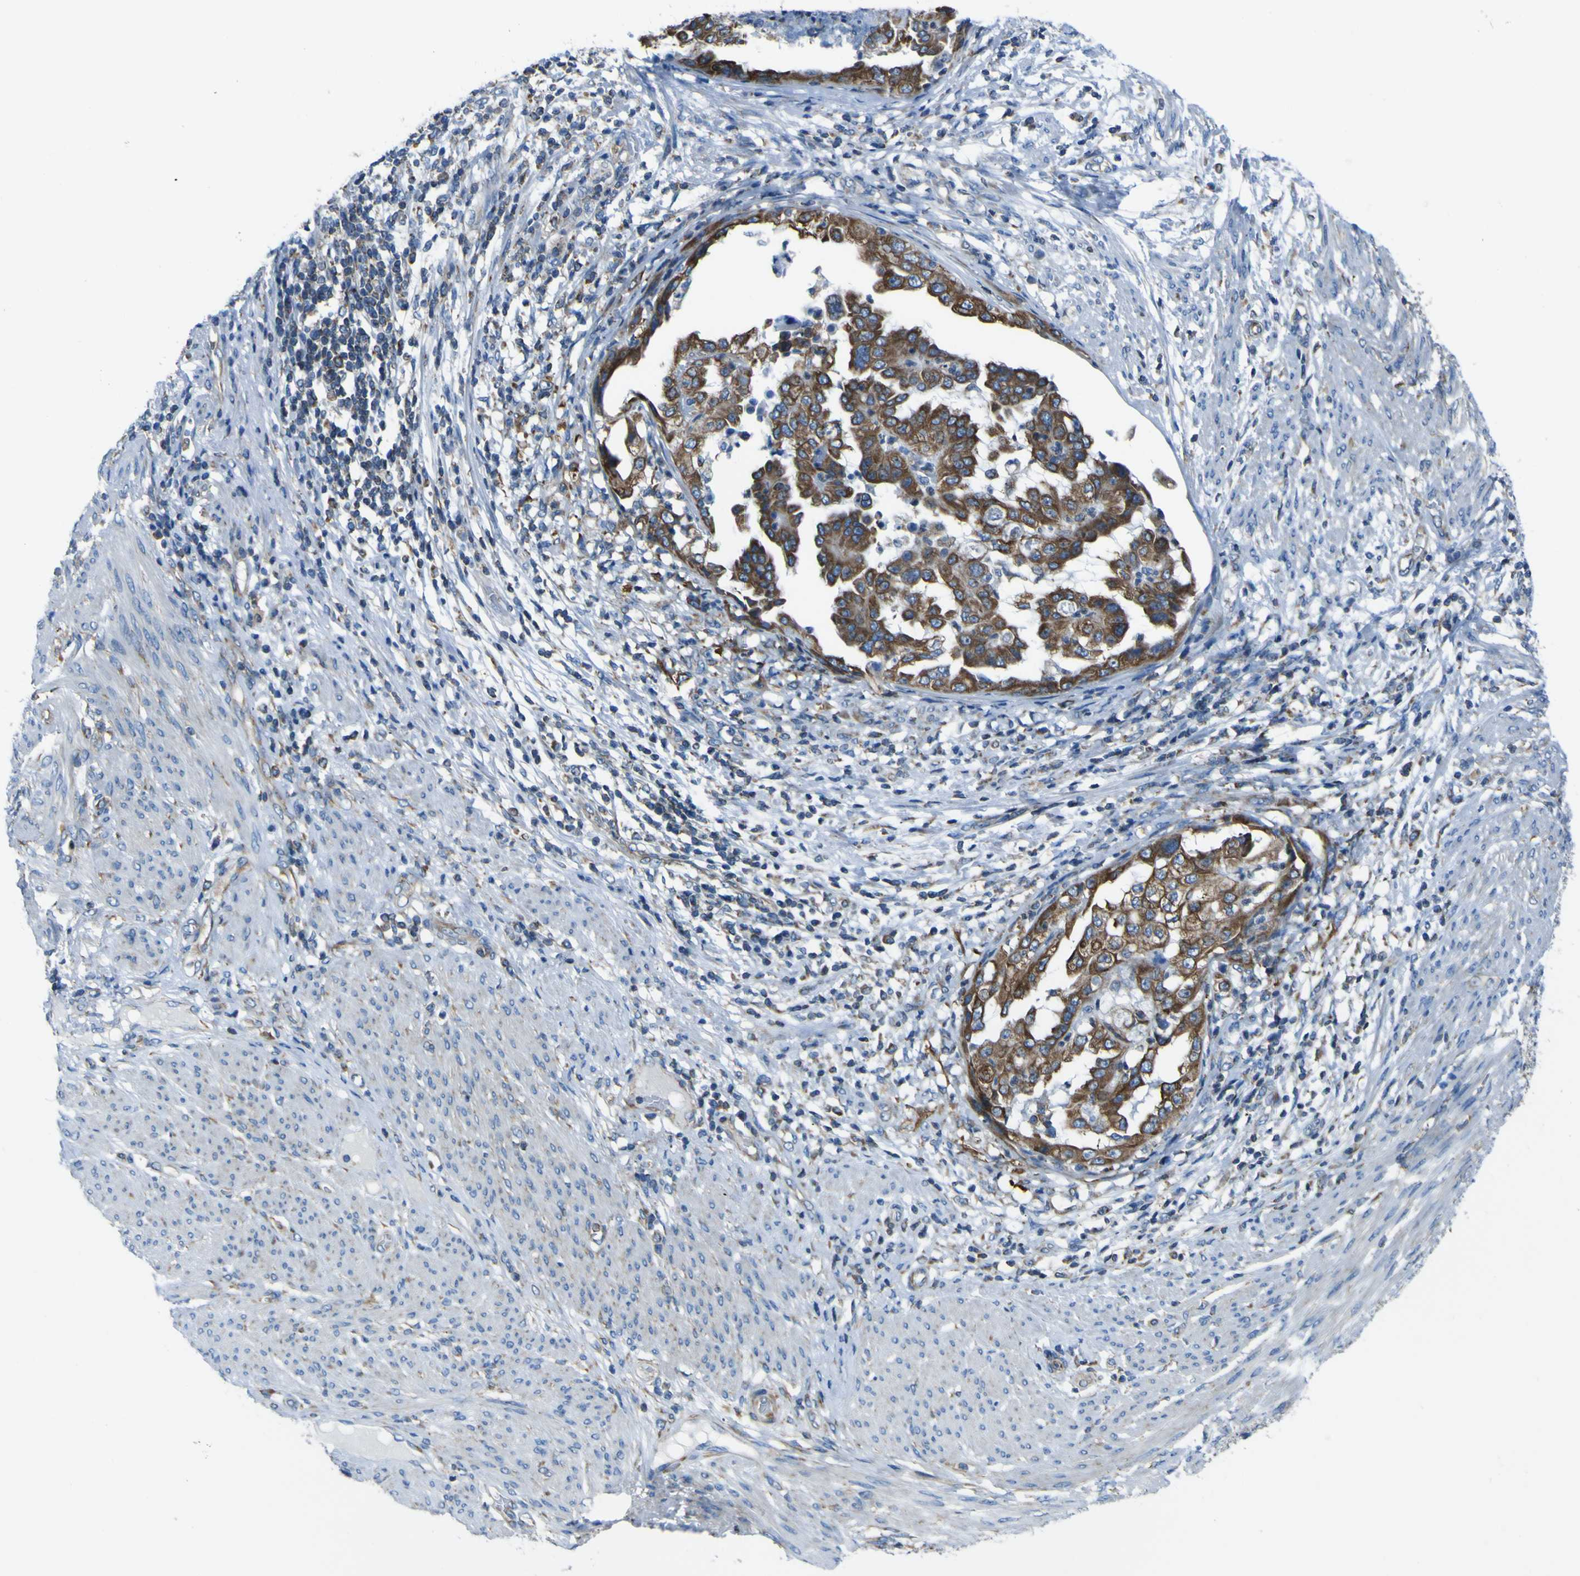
{"staining": {"intensity": "strong", "quantity": ">75%", "location": "cytoplasmic/membranous"}, "tissue": "endometrial cancer", "cell_type": "Tumor cells", "image_type": "cancer", "snomed": [{"axis": "morphology", "description": "Adenocarcinoma, NOS"}, {"axis": "topography", "description": "Endometrium"}], "caption": "Tumor cells demonstrate strong cytoplasmic/membranous positivity in approximately >75% of cells in endometrial adenocarcinoma. (DAB (3,3'-diaminobenzidine) = brown stain, brightfield microscopy at high magnification).", "gene": "STIM1", "patient": {"sex": "female", "age": 85}}